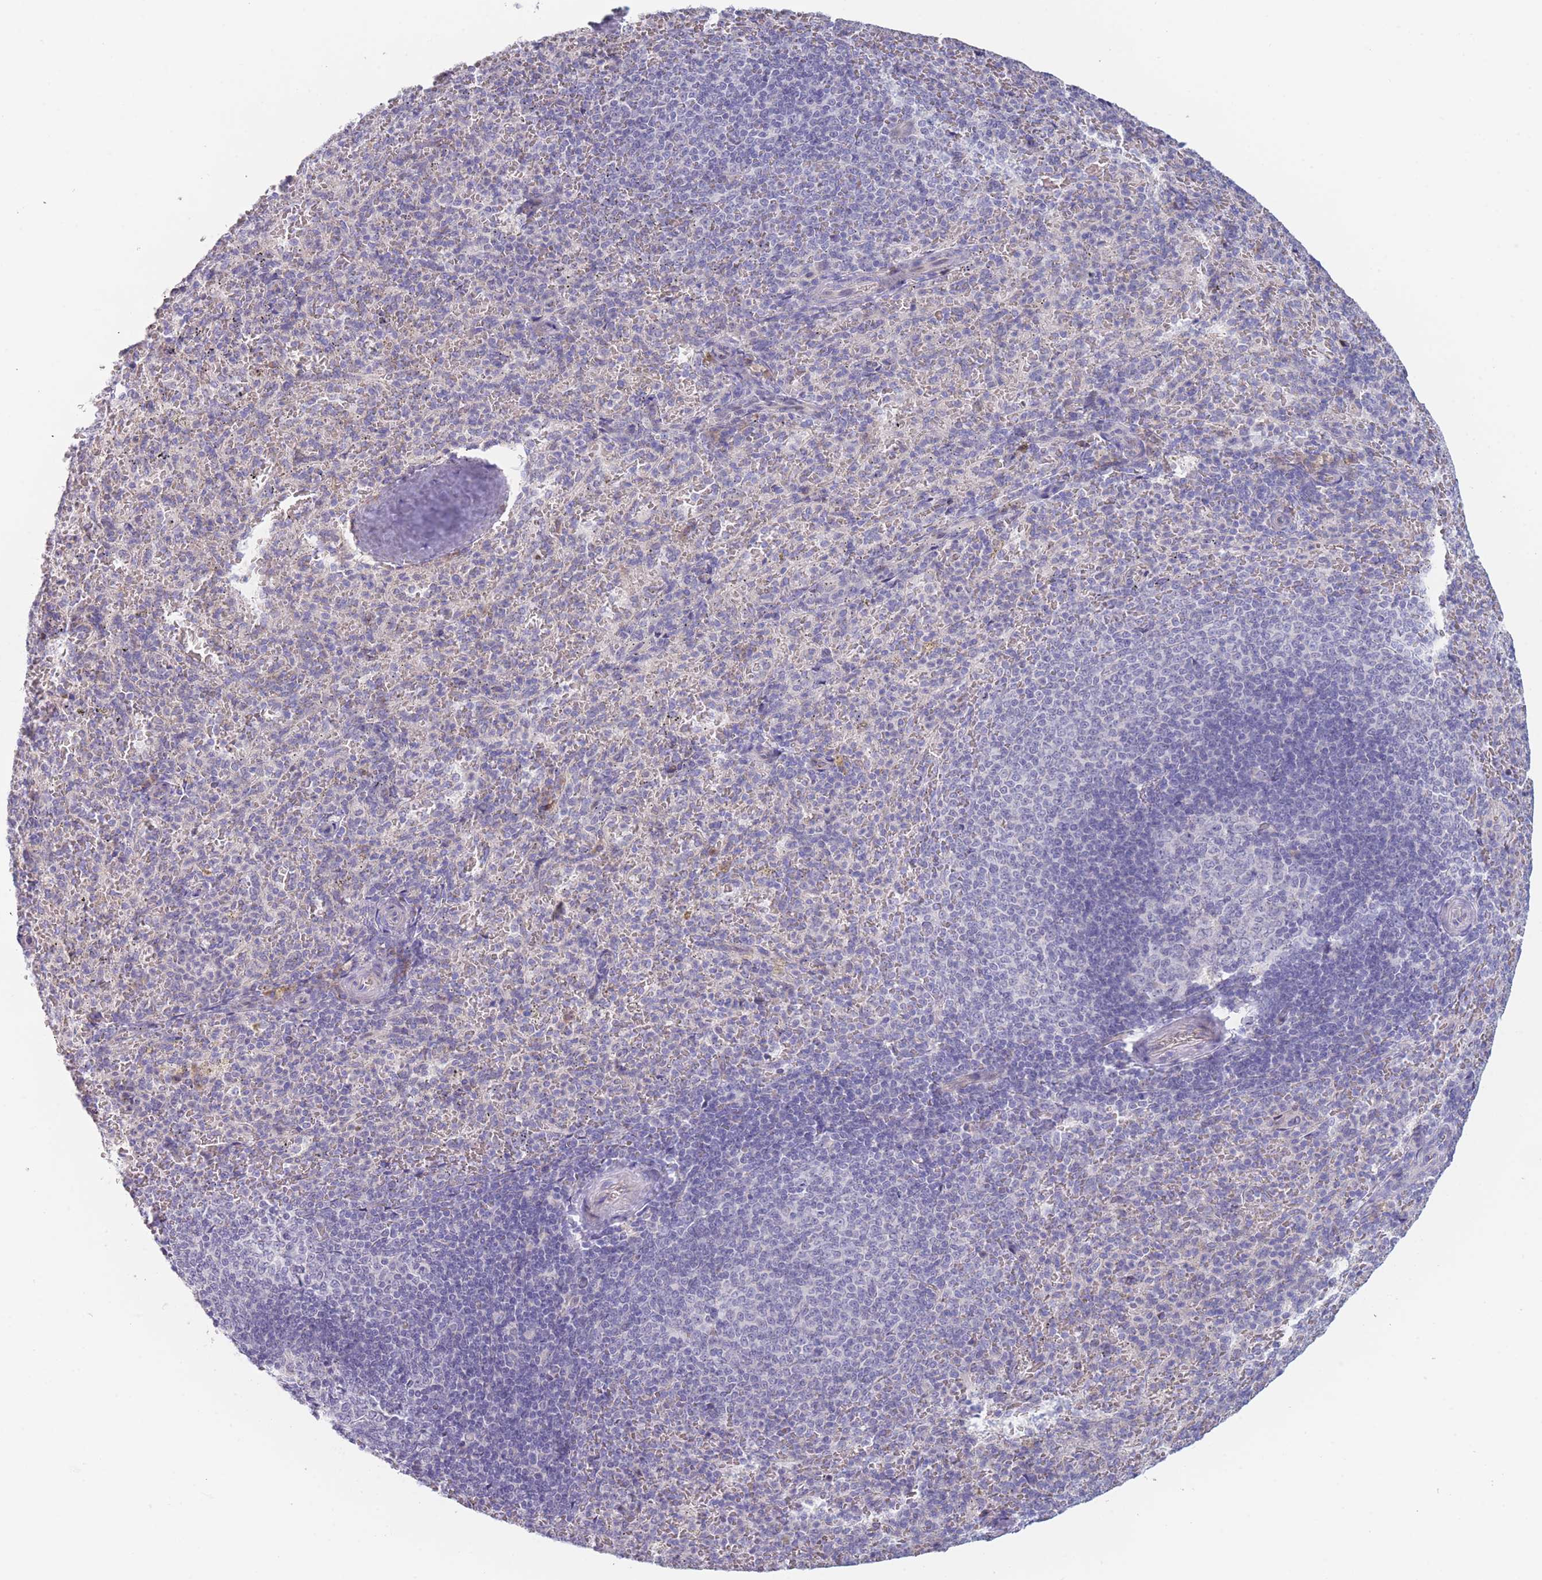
{"staining": {"intensity": "negative", "quantity": "none", "location": "none"}, "tissue": "spleen", "cell_type": "Cells in red pulp", "image_type": "normal", "snomed": [{"axis": "morphology", "description": "Normal tissue, NOS"}, {"axis": "topography", "description": "Spleen"}], "caption": "Cells in red pulp show no significant staining in unremarkable spleen. (Stains: DAB immunohistochemistry with hematoxylin counter stain, Microscopy: brightfield microscopy at high magnification).", "gene": "FAM227B", "patient": {"sex": "female", "age": 21}}